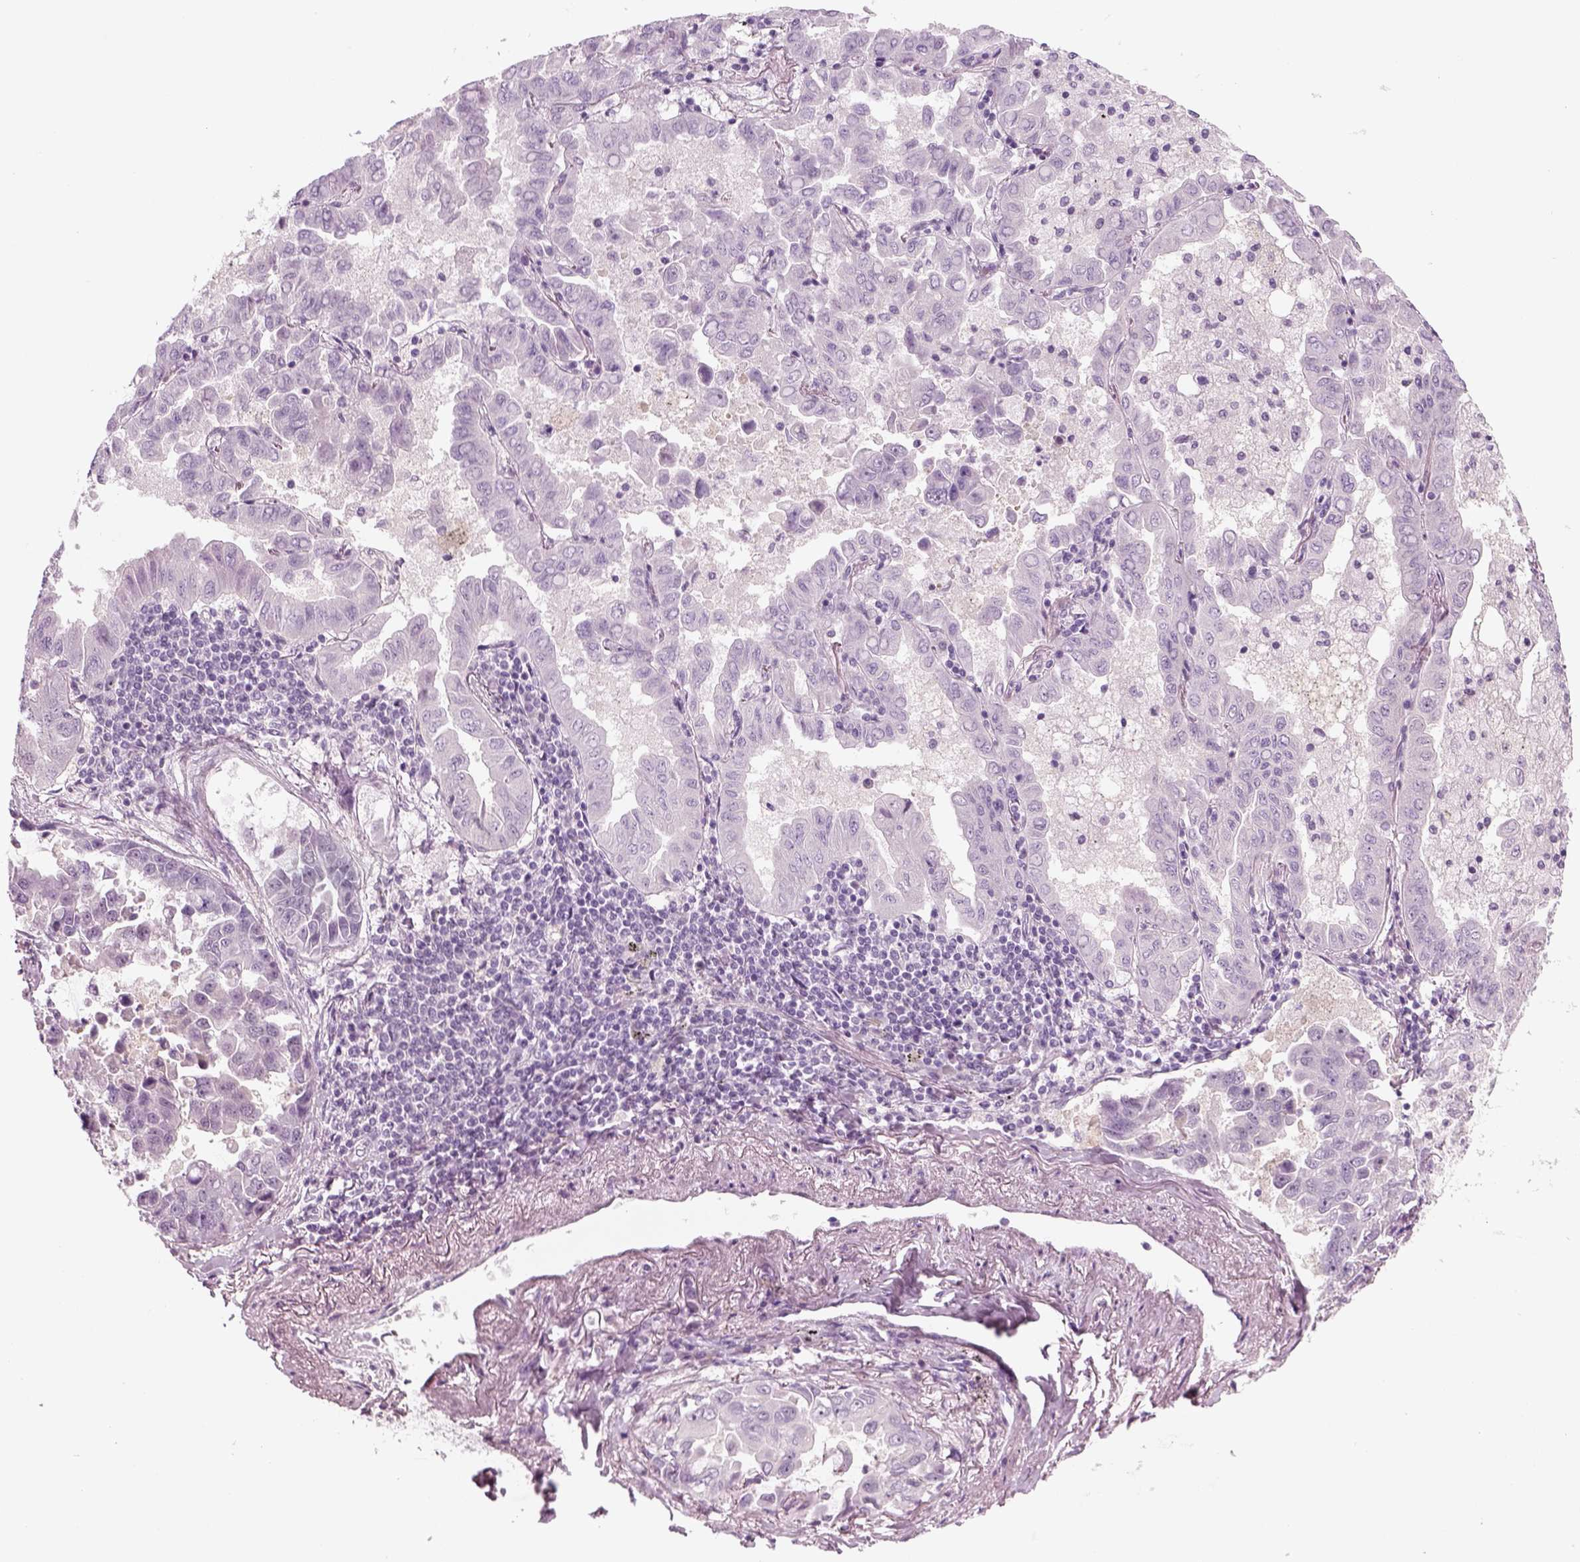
{"staining": {"intensity": "negative", "quantity": "none", "location": "none"}, "tissue": "lung cancer", "cell_type": "Tumor cells", "image_type": "cancer", "snomed": [{"axis": "morphology", "description": "Adenocarcinoma, NOS"}, {"axis": "topography", "description": "Lung"}], "caption": "Lung cancer (adenocarcinoma) stained for a protein using immunohistochemistry exhibits no positivity tumor cells.", "gene": "KRT75", "patient": {"sex": "male", "age": 64}}